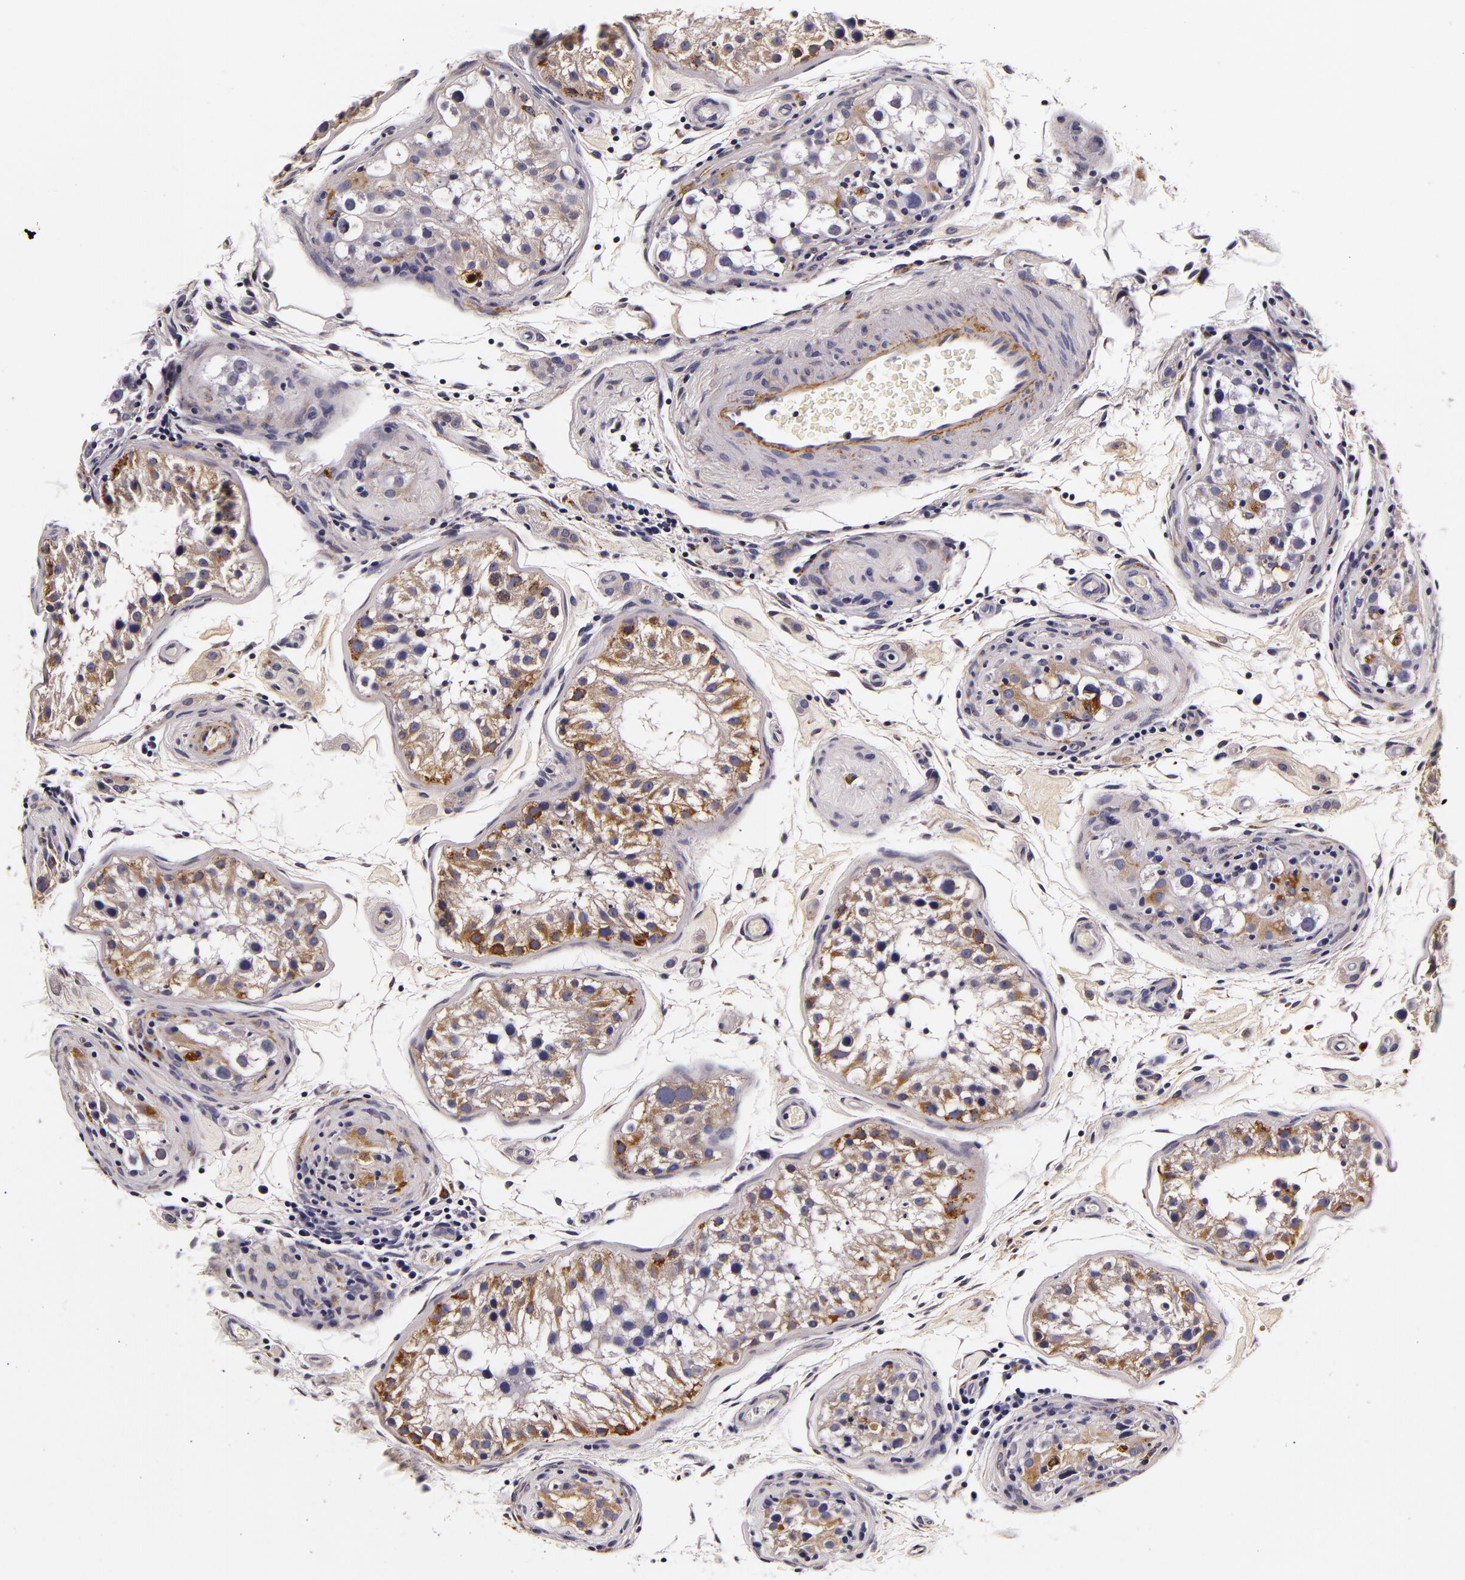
{"staining": {"intensity": "moderate", "quantity": ">75%", "location": "cytoplasmic/membranous"}, "tissue": "testis", "cell_type": "Cells in seminiferous ducts", "image_type": "normal", "snomed": [{"axis": "morphology", "description": "Normal tissue, NOS"}, {"axis": "topography", "description": "Testis"}], "caption": "Immunohistochemical staining of normal testis shows >75% levels of moderate cytoplasmic/membranous protein positivity in about >75% of cells in seminiferous ducts. (DAB (3,3'-diaminobenzidine) IHC with brightfield microscopy, high magnification).", "gene": "LGALS3BP", "patient": {"sex": "male", "age": 24}}